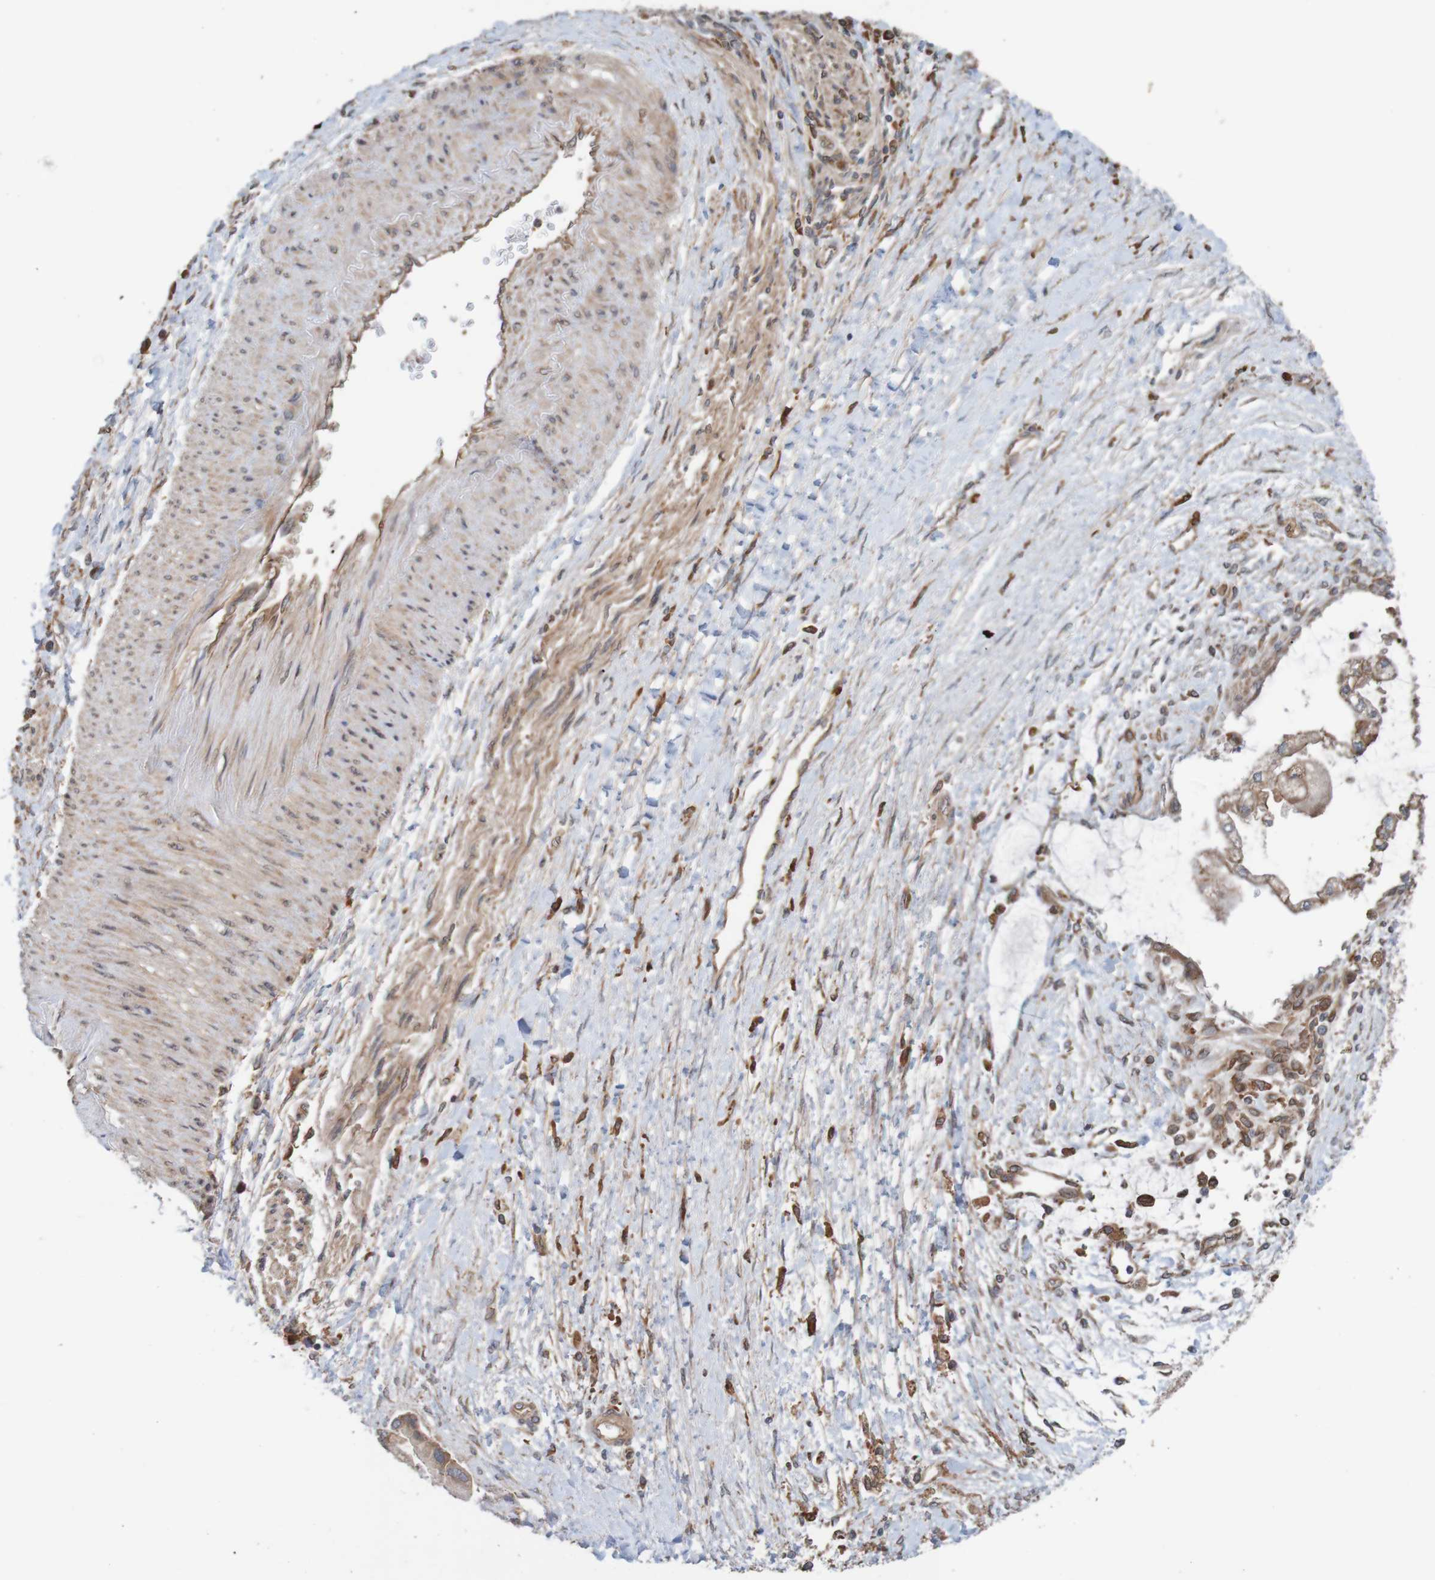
{"staining": {"intensity": "weak", "quantity": ">75%", "location": "cytoplasmic/membranous"}, "tissue": "liver cancer", "cell_type": "Tumor cells", "image_type": "cancer", "snomed": [{"axis": "morphology", "description": "Cholangiocarcinoma"}, {"axis": "topography", "description": "Liver"}], "caption": "DAB (3,3'-diaminobenzidine) immunohistochemical staining of liver cancer shows weak cytoplasmic/membranous protein positivity in approximately >75% of tumor cells. Nuclei are stained in blue.", "gene": "ARHGEF11", "patient": {"sex": "male", "age": 50}}